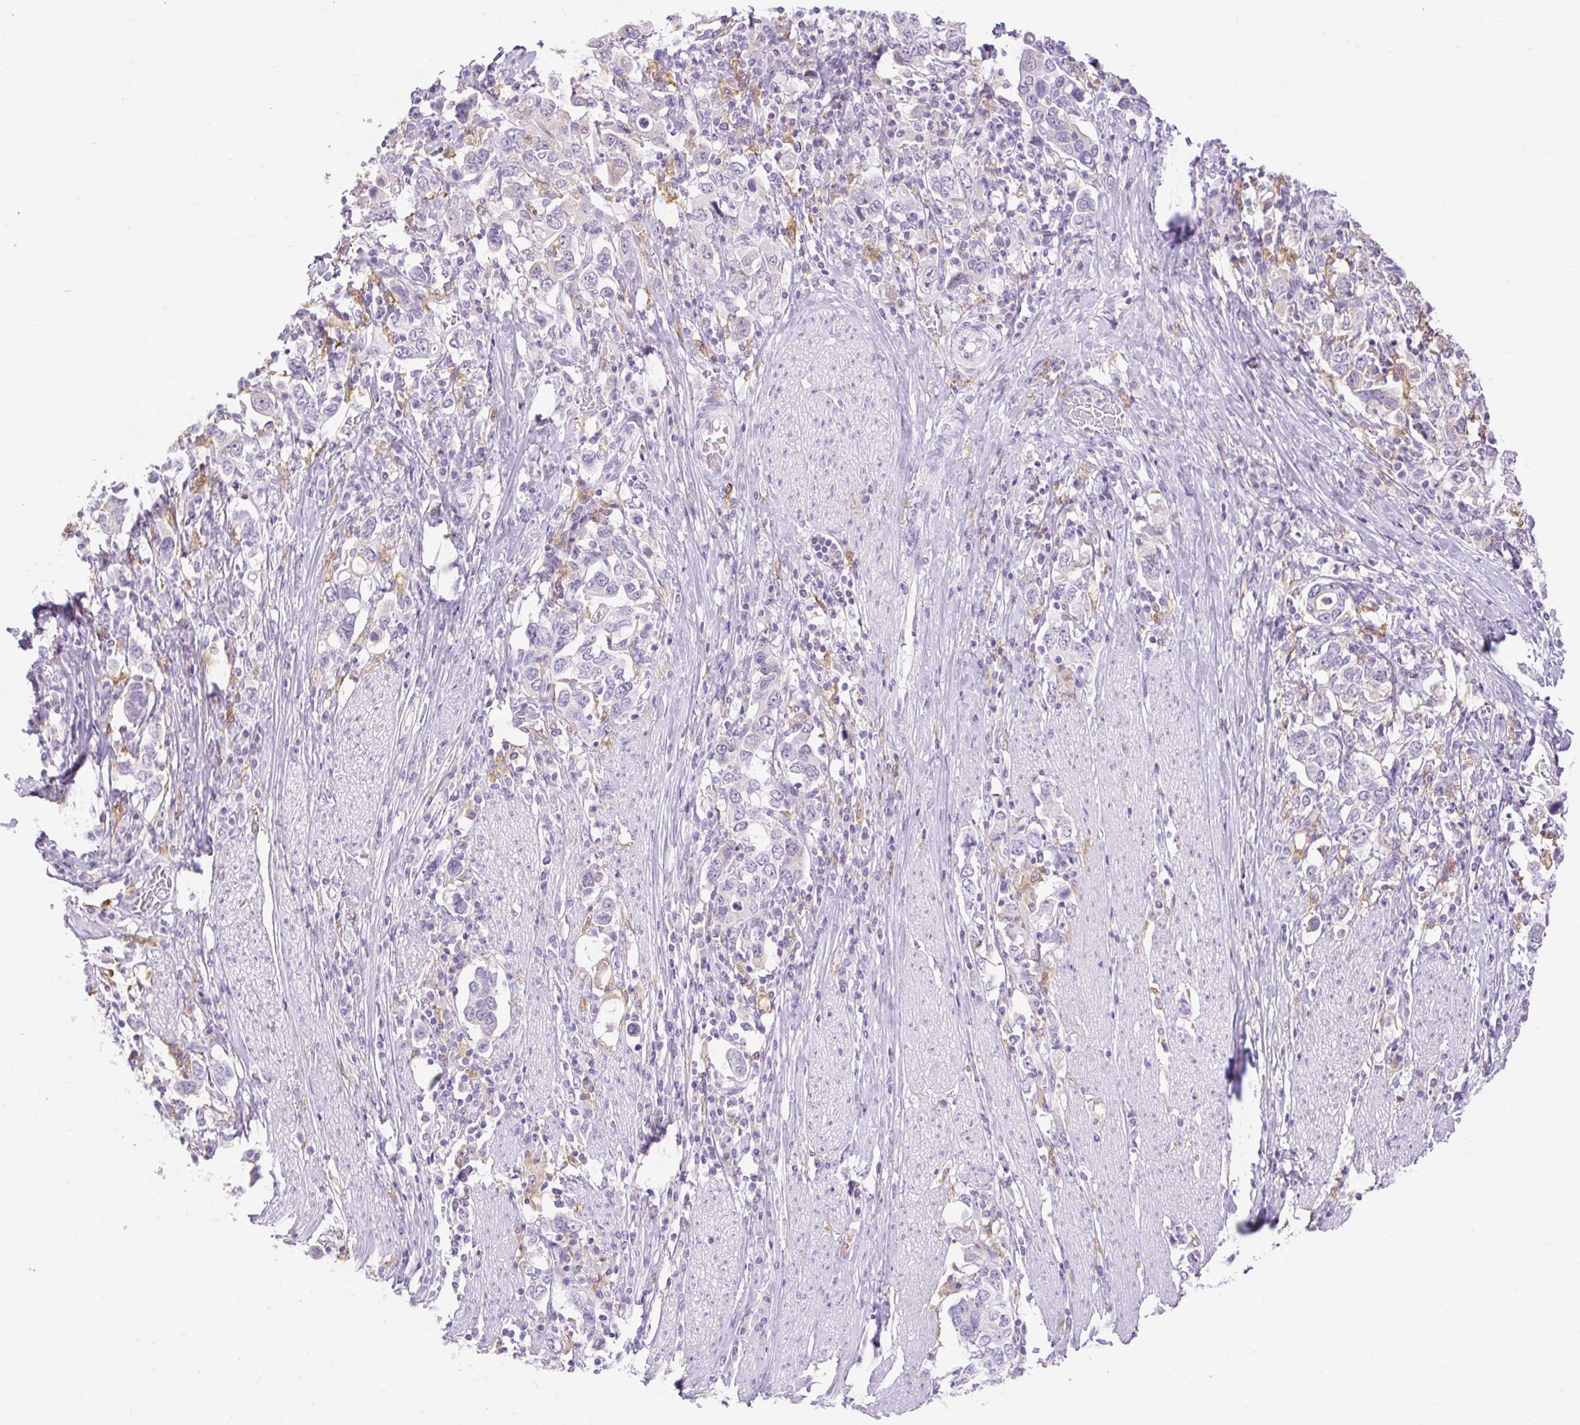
{"staining": {"intensity": "negative", "quantity": "none", "location": "none"}, "tissue": "stomach cancer", "cell_type": "Tumor cells", "image_type": "cancer", "snomed": [{"axis": "morphology", "description": "Adenocarcinoma, NOS"}, {"axis": "topography", "description": "Stomach, upper"}, {"axis": "topography", "description": "Stomach"}], "caption": "The image reveals no significant positivity in tumor cells of stomach adenocarcinoma. (Stains: DAB (3,3'-diaminobenzidine) immunohistochemistry with hematoxylin counter stain, Microscopy: brightfield microscopy at high magnification).", "gene": "SIGLEC1", "patient": {"sex": "male", "age": 62}}